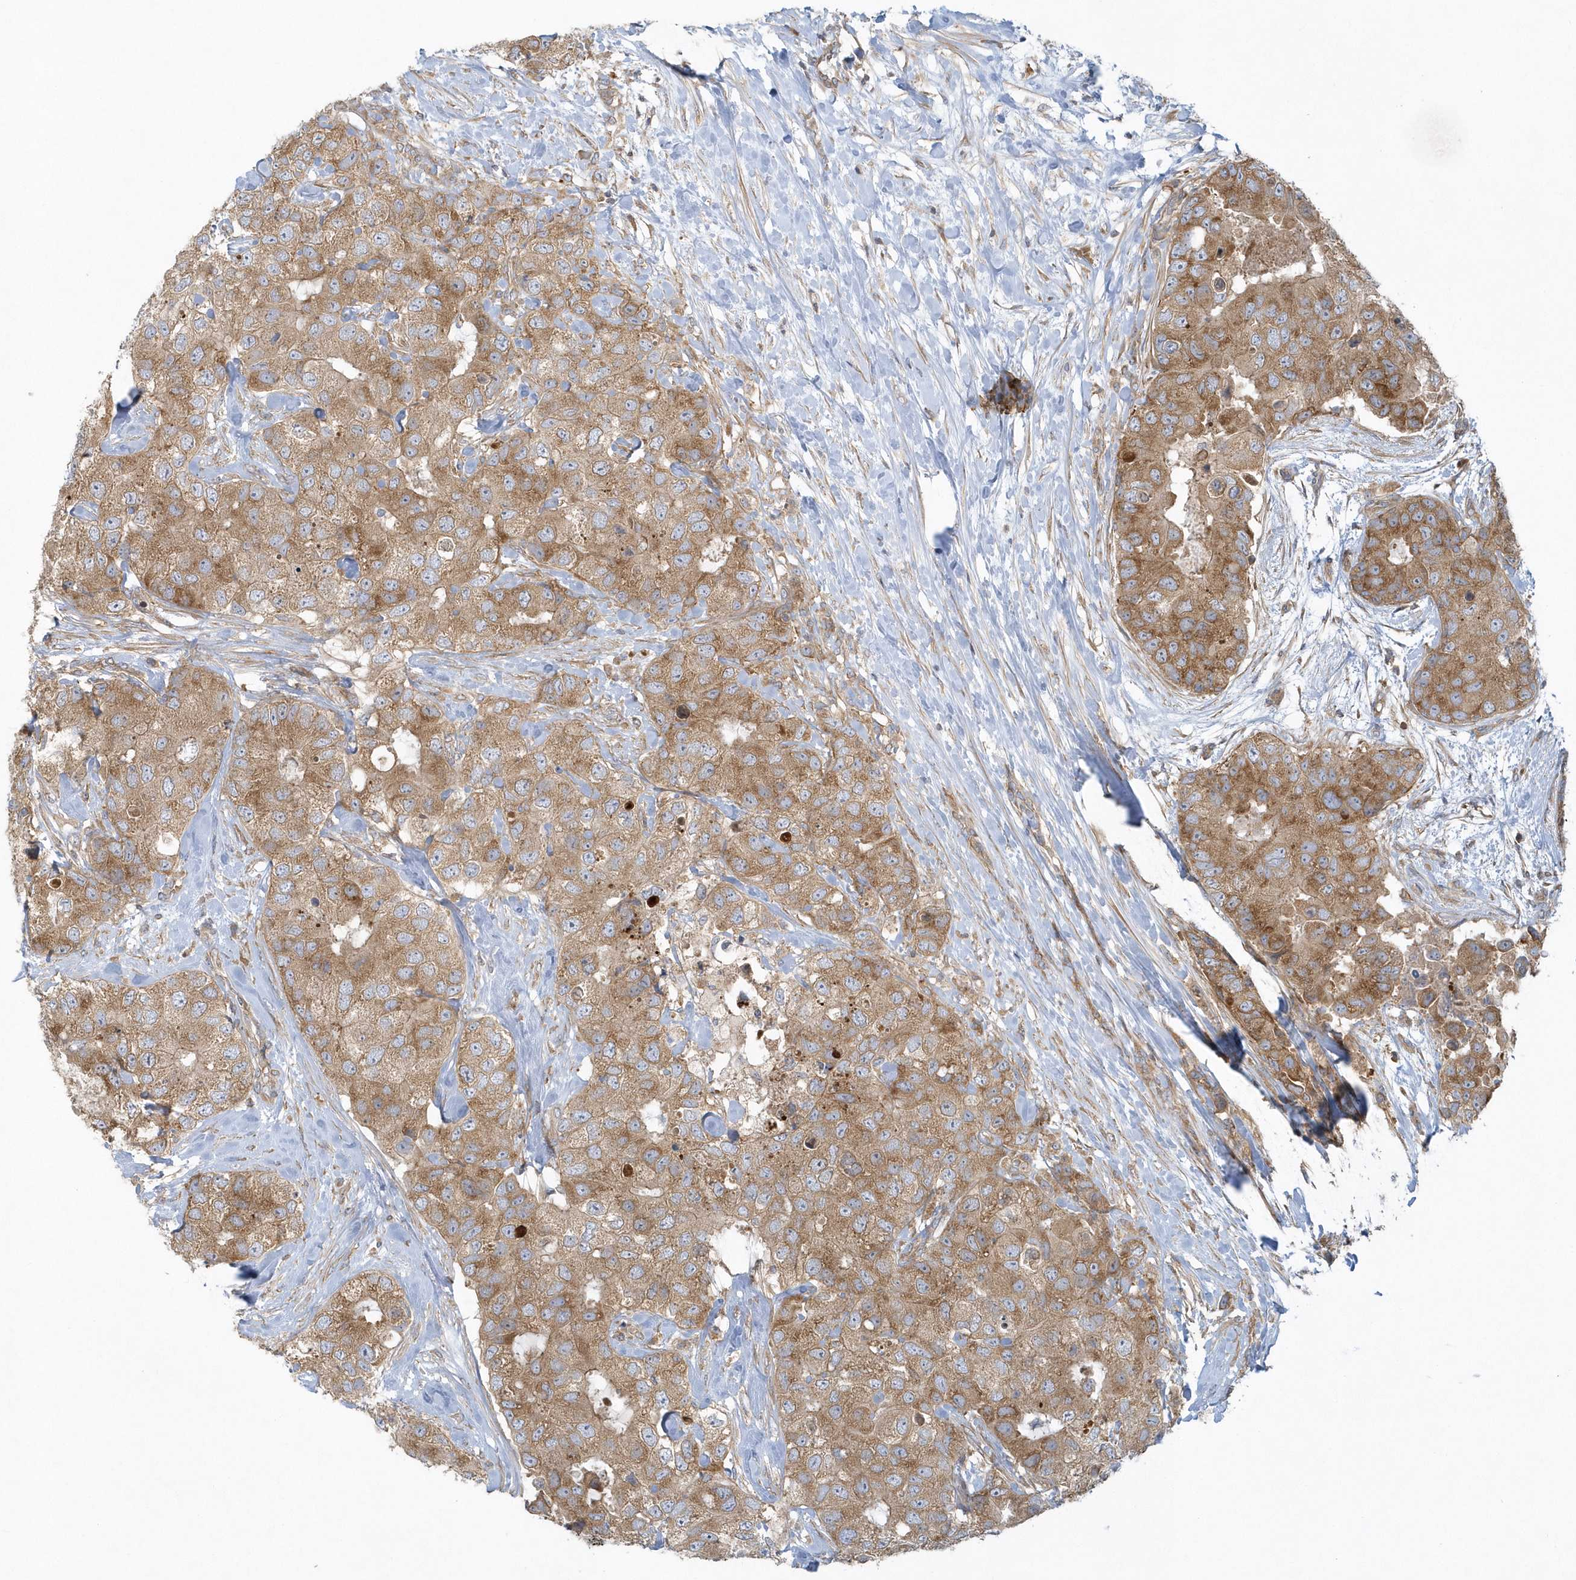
{"staining": {"intensity": "moderate", "quantity": ">75%", "location": "cytoplasmic/membranous"}, "tissue": "breast cancer", "cell_type": "Tumor cells", "image_type": "cancer", "snomed": [{"axis": "morphology", "description": "Duct carcinoma"}, {"axis": "topography", "description": "Breast"}], "caption": "Protein staining demonstrates moderate cytoplasmic/membranous positivity in approximately >75% of tumor cells in breast invasive ductal carcinoma.", "gene": "CNOT10", "patient": {"sex": "female", "age": 62}}